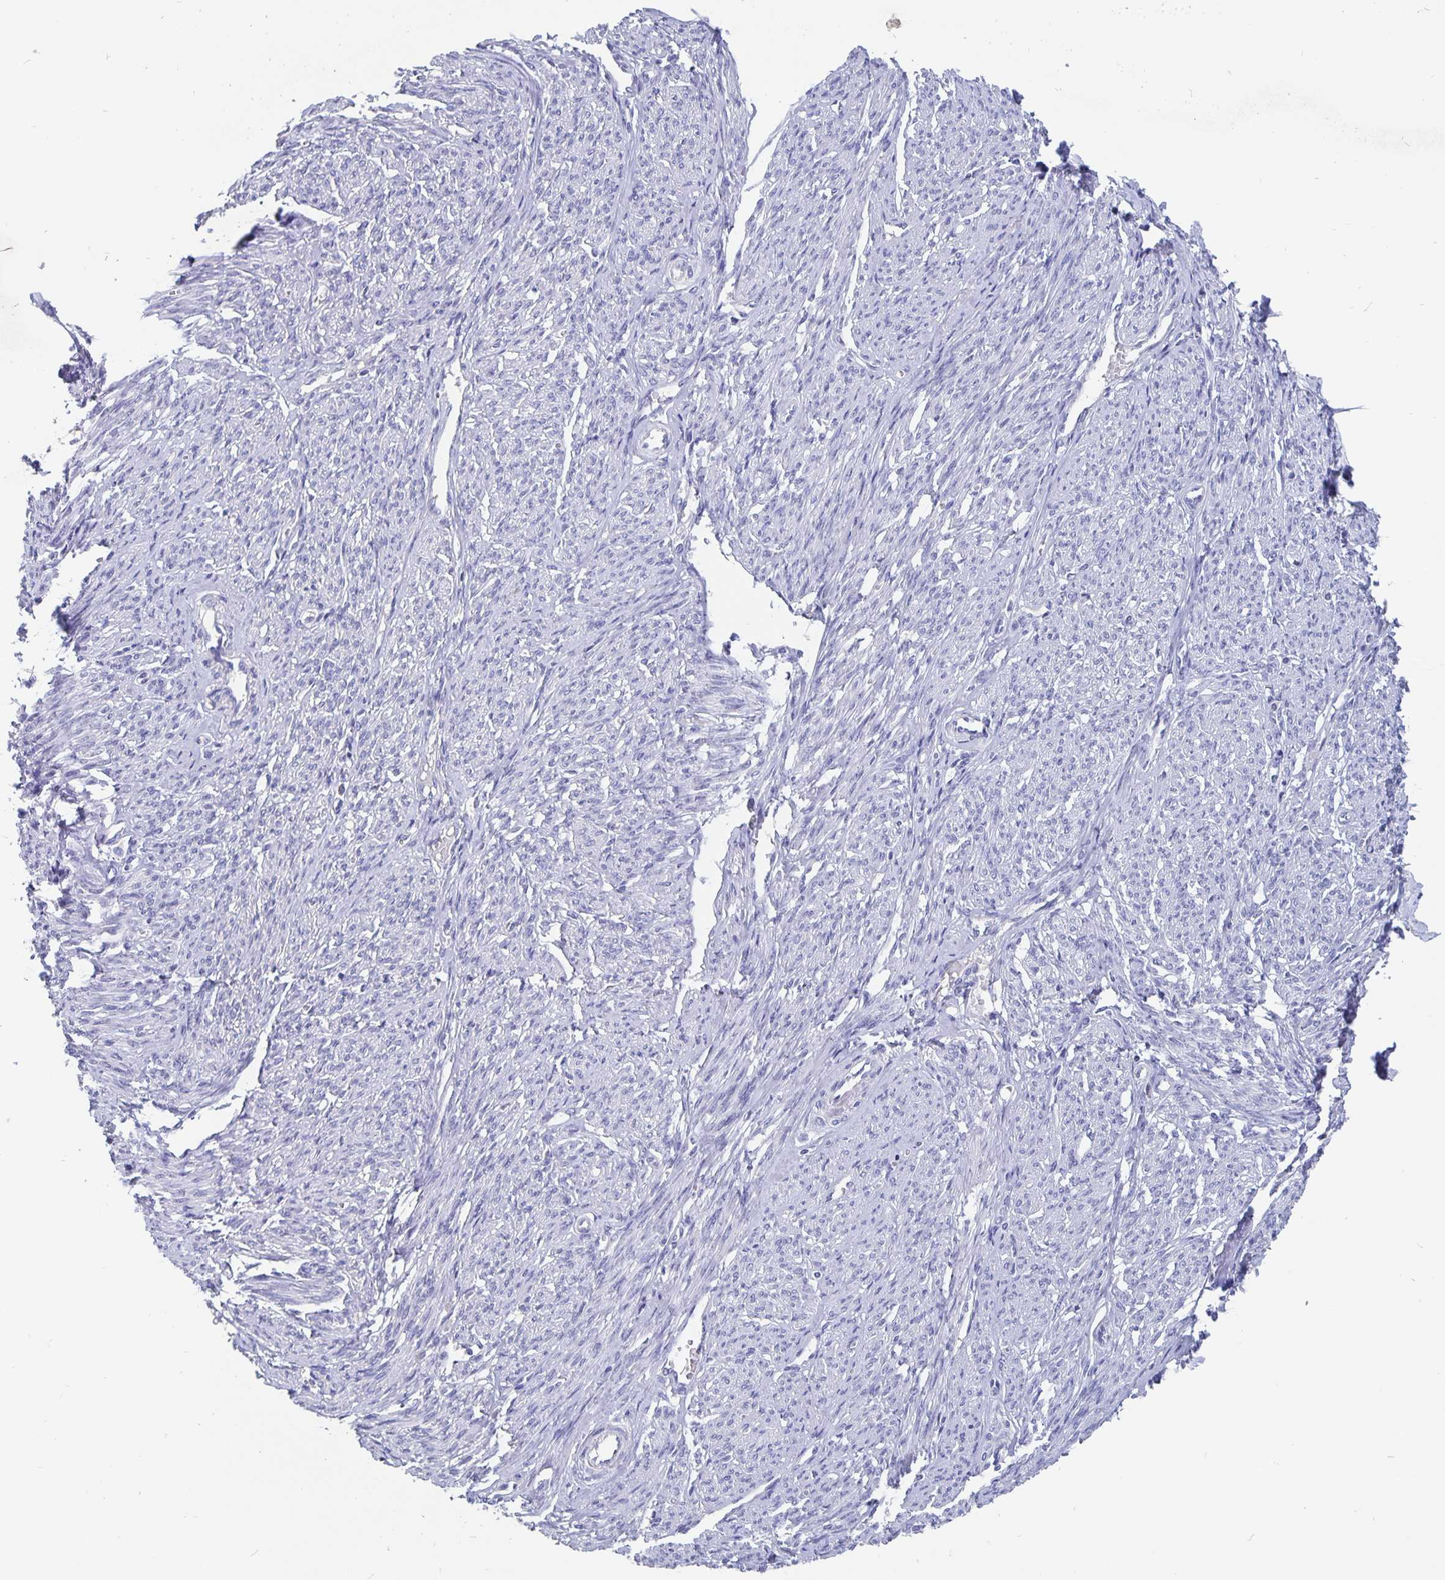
{"staining": {"intensity": "negative", "quantity": "none", "location": "none"}, "tissue": "smooth muscle", "cell_type": "Smooth muscle cells", "image_type": "normal", "snomed": [{"axis": "morphology", "description": "Normal tissue, NOS"}, {"axis": "topography", "description": "Smooth muscle"}], "caption": "There is no significant expression in smooth muscle cells of smooth muscle. (Brightfield microscopy of DAB (3,3'-diaminobenzidine) IHC at high magnification).", "gene": "SMOC1", "patient": {"sex": "female", "age": 65}}